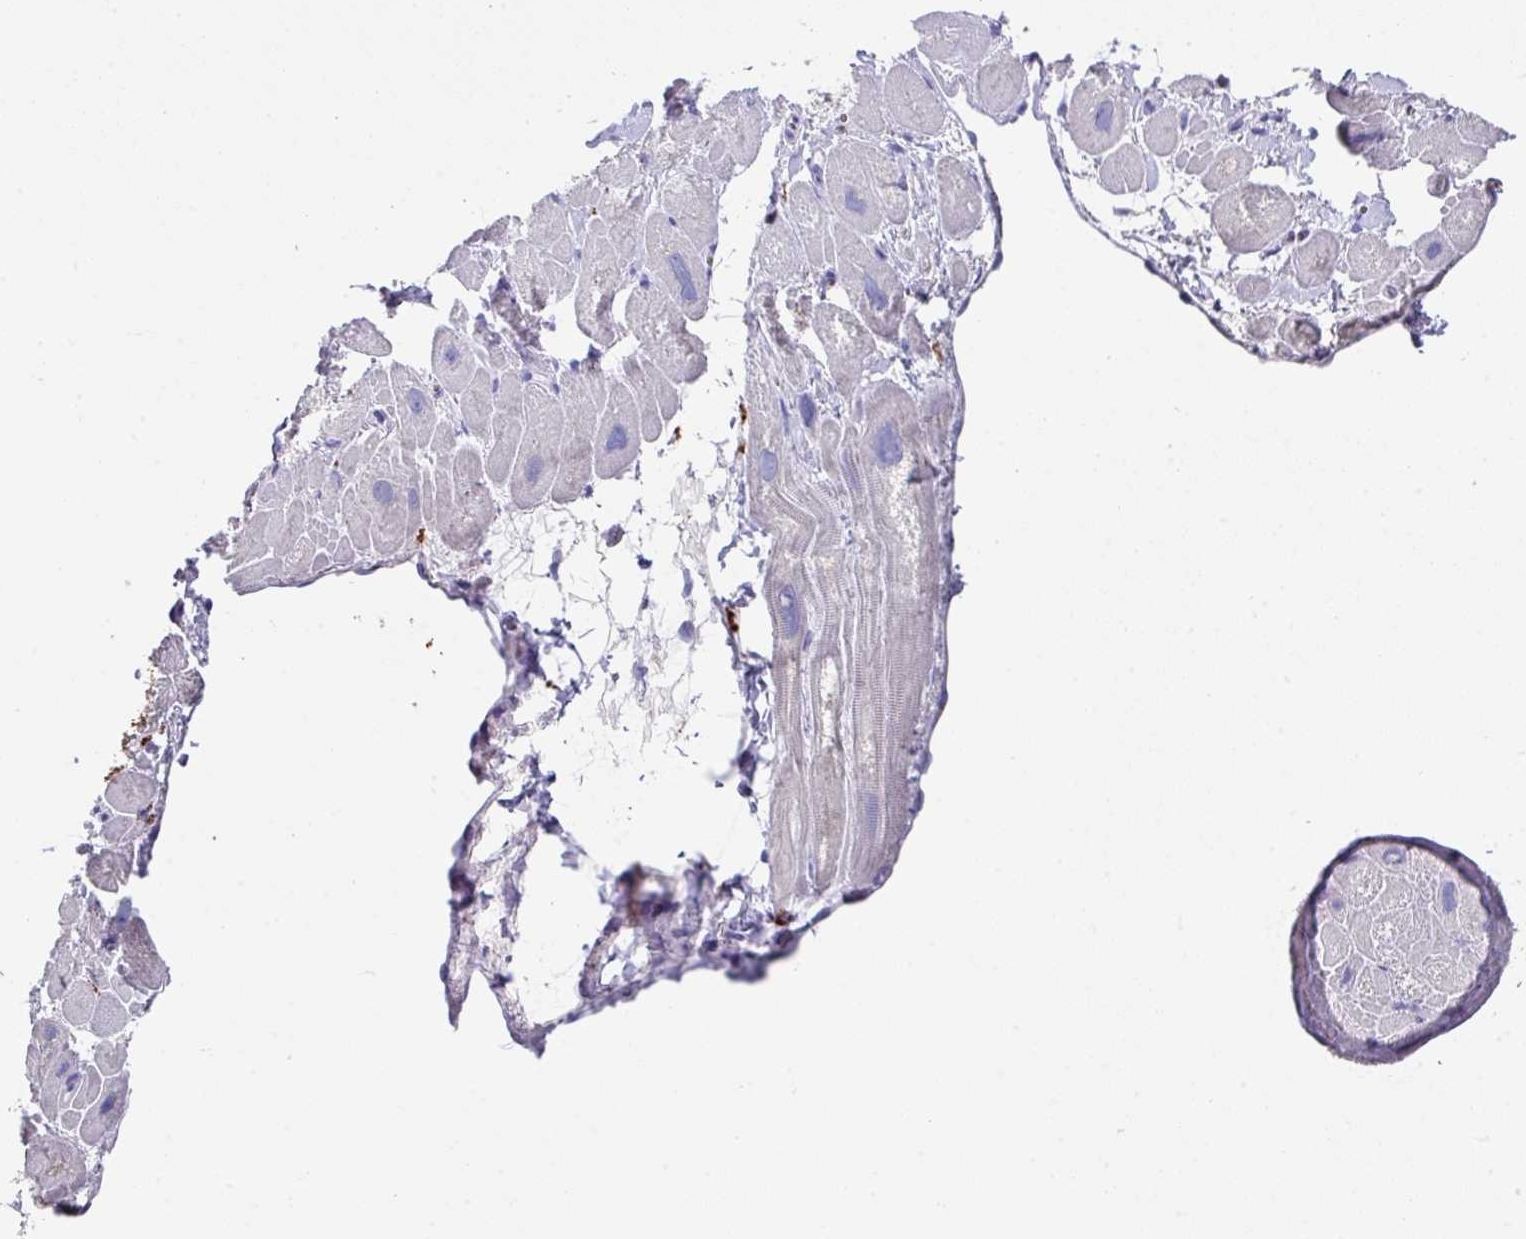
{"staining": {"intensity": "moderate", "quantity": "25%-75%", "location": "cytoplasmic/membranous"}, "tissue": "heart muscle", "cell_type": "Cardiomyocytes", "image_type": "normal", "snomed": [{"axis": "morphology", "description": "Normal tissue, NOS"}, {"axis": "topography", "description": "Heart"}], "caption": "Immunohistochemistry (IHC) staining of normal heart muscle, which exhibits medium levels of moderate cytoplasmic/membranous expression in approximately 25%-75% of cardiomyocytes indicating moderate cytoplasmic/membranous protein positivity. The staining was performed using DAB (3,3'-diaminobenzidine) (brown) for protein detection and nuclei were counterstained in hematoxylin (blue).", "gene": "CPVL", "patient": {"sex": "male", "age": 49}}